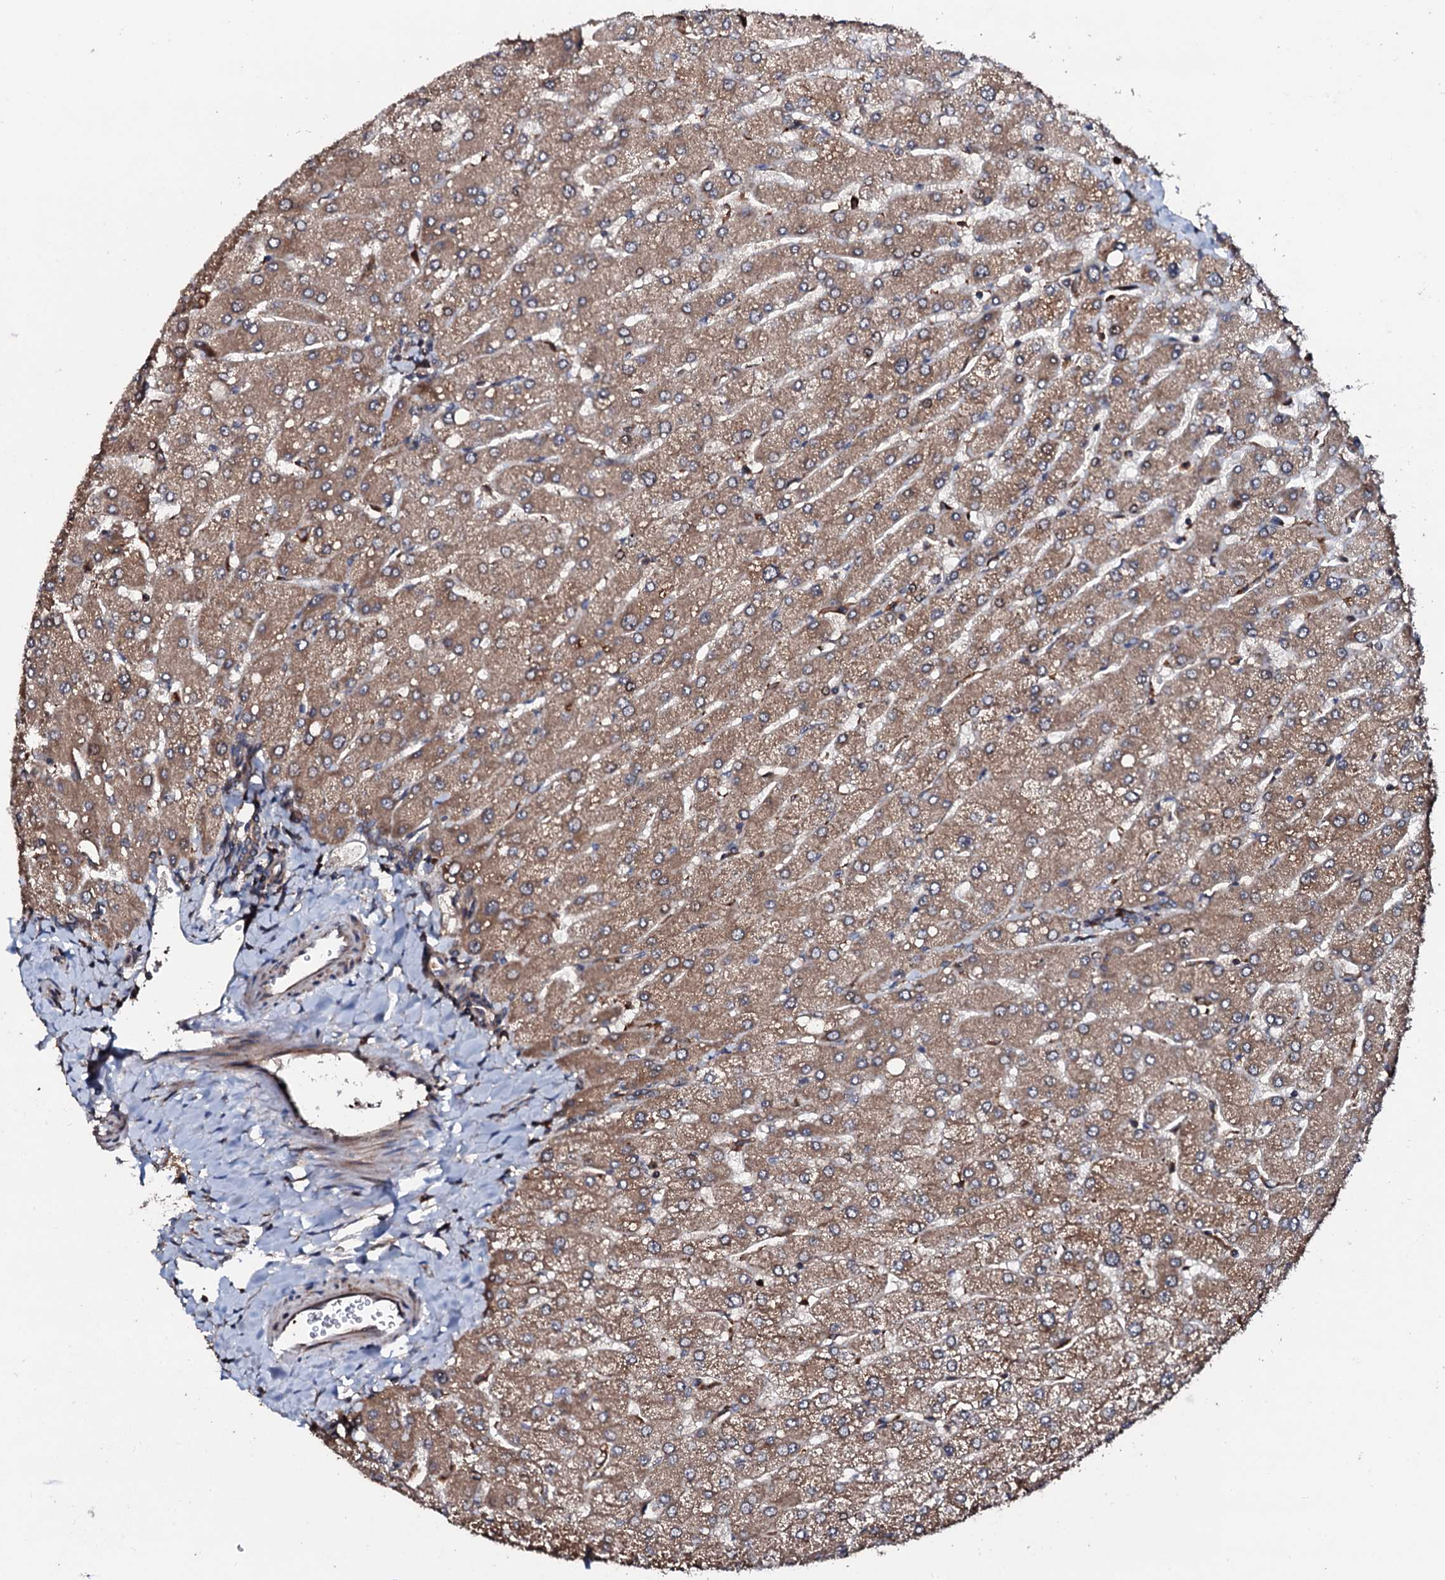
{"staining": {"intensity": "moderate", "quantity": ">75%", "location": "cytoplasmic/membranous"}, "tissue": "liver", "cell_type": "Cholangiocytes", "image_type": "normal", "snomed": [{"axis": "morphology", "description": "Normal tissue, NOS"}, {"axis": "topography", "description": "Liver"}], "caption": "Immunohistochemical staining of normal liver exhibits medium levels of moderate cytoplasmic/membranous staining in approximately >75% of cholangiocytes. The staining was performed using DAB (3,3'-diaminobenzidine) to visualize the protein expression in brown, while the nuclei were stained in blue with hematoxylin (Magnification: 20x).", "gene": "ENSG00000256591", "patient": {"sex": "male", "age": 55}}